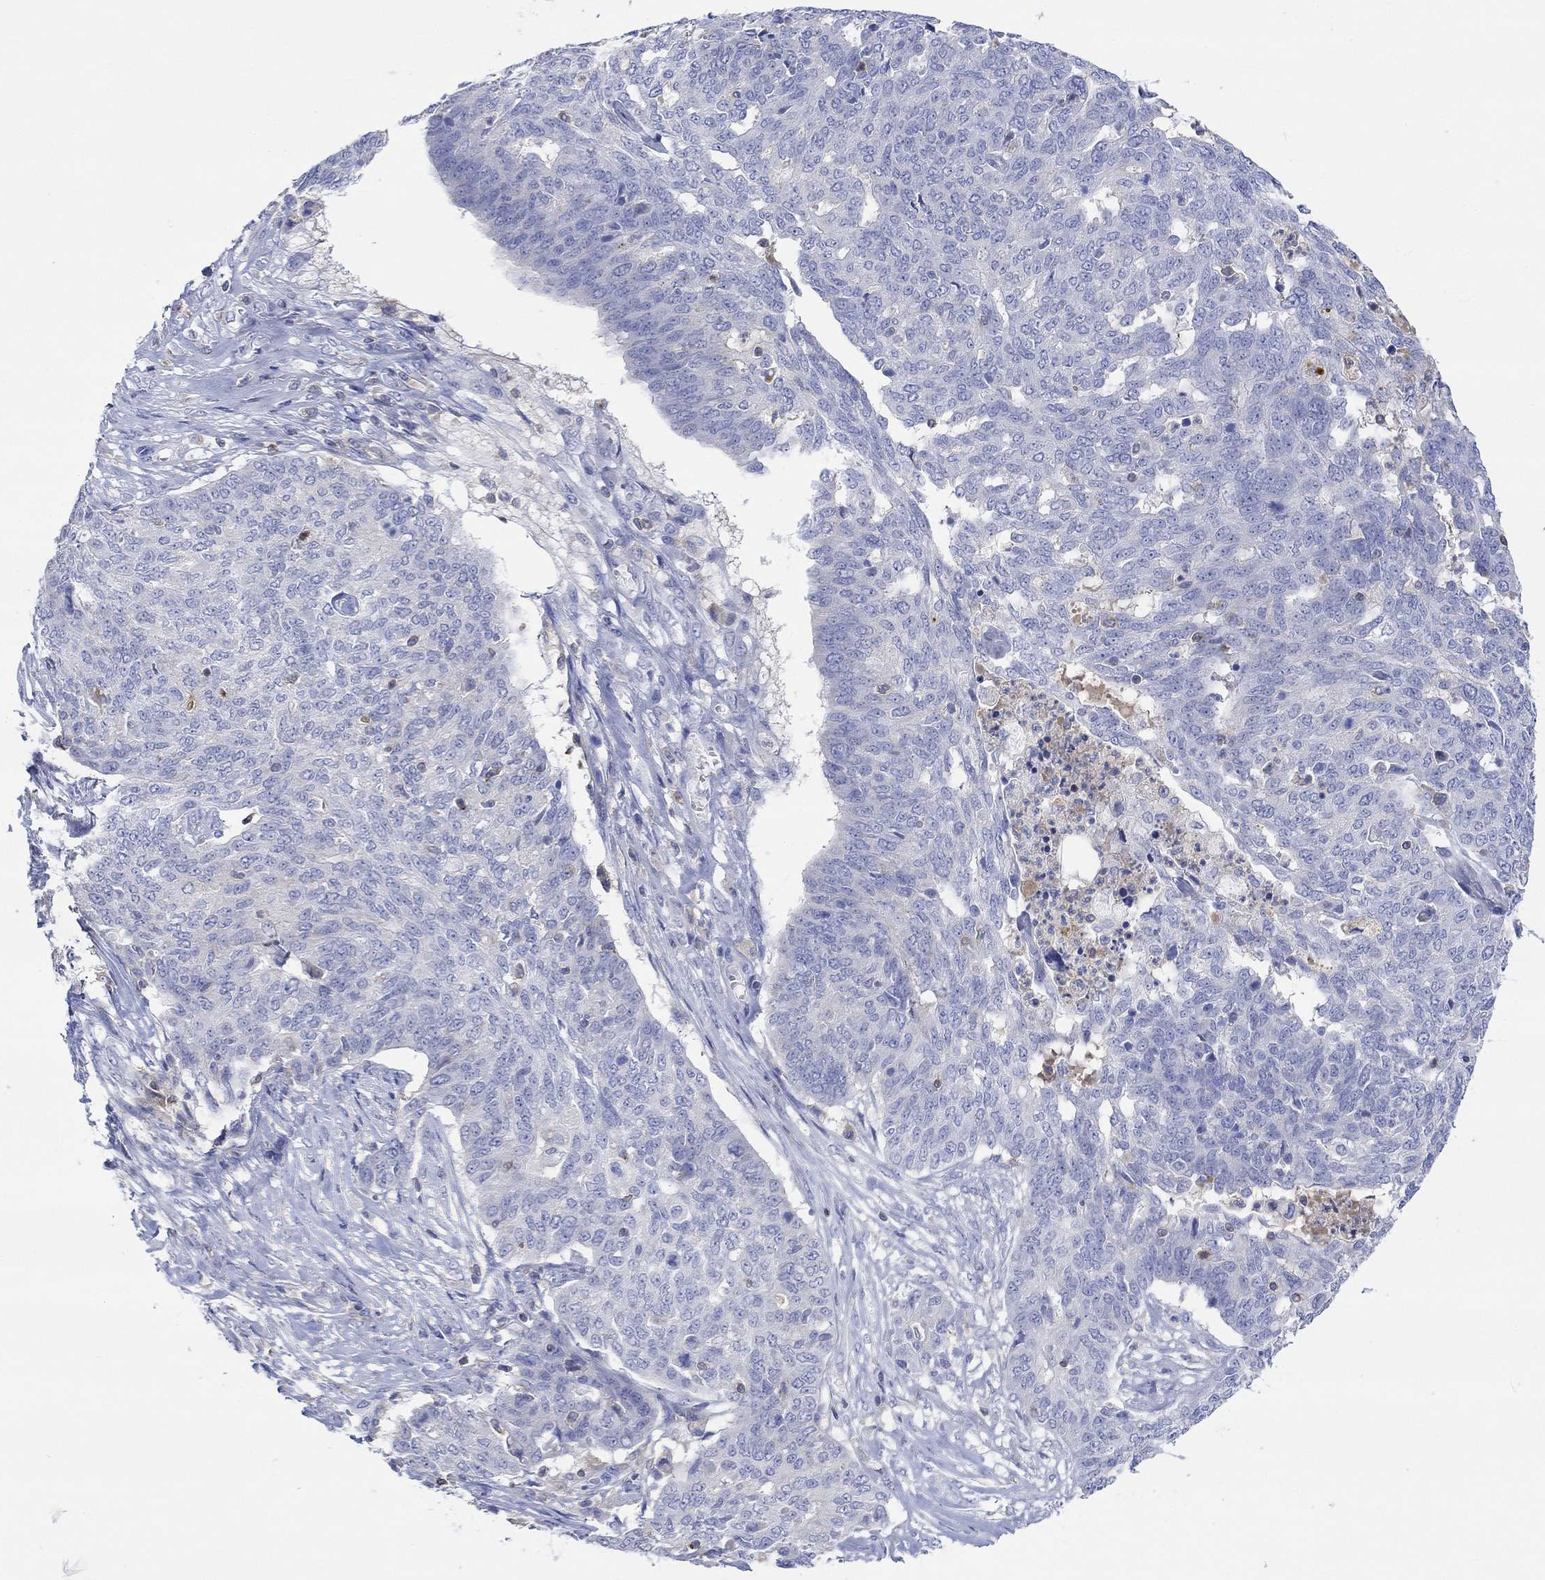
{"staining": {"intensity": "negative", "quantity": "none", "location": "none"}, "tissue": "ovarian cancer", "cell_type": "Tumor cells", "image_type": "cancer", "snomed": [{"axis": "morphology", "description": "Cystadenocarcinoma, serous, NOS"}, {"axis": "topography", "description": "Ovary"}], "caption": "An image of human serous cystadenocarcinoma (ovarian) is negative for staining in tumor cells. The staining is performed using DAB brown chromogen with nuclei counter-stained in using hematoxylin.", "gene": "GCM1", "patient": {"sex": "female", "age": 67}}